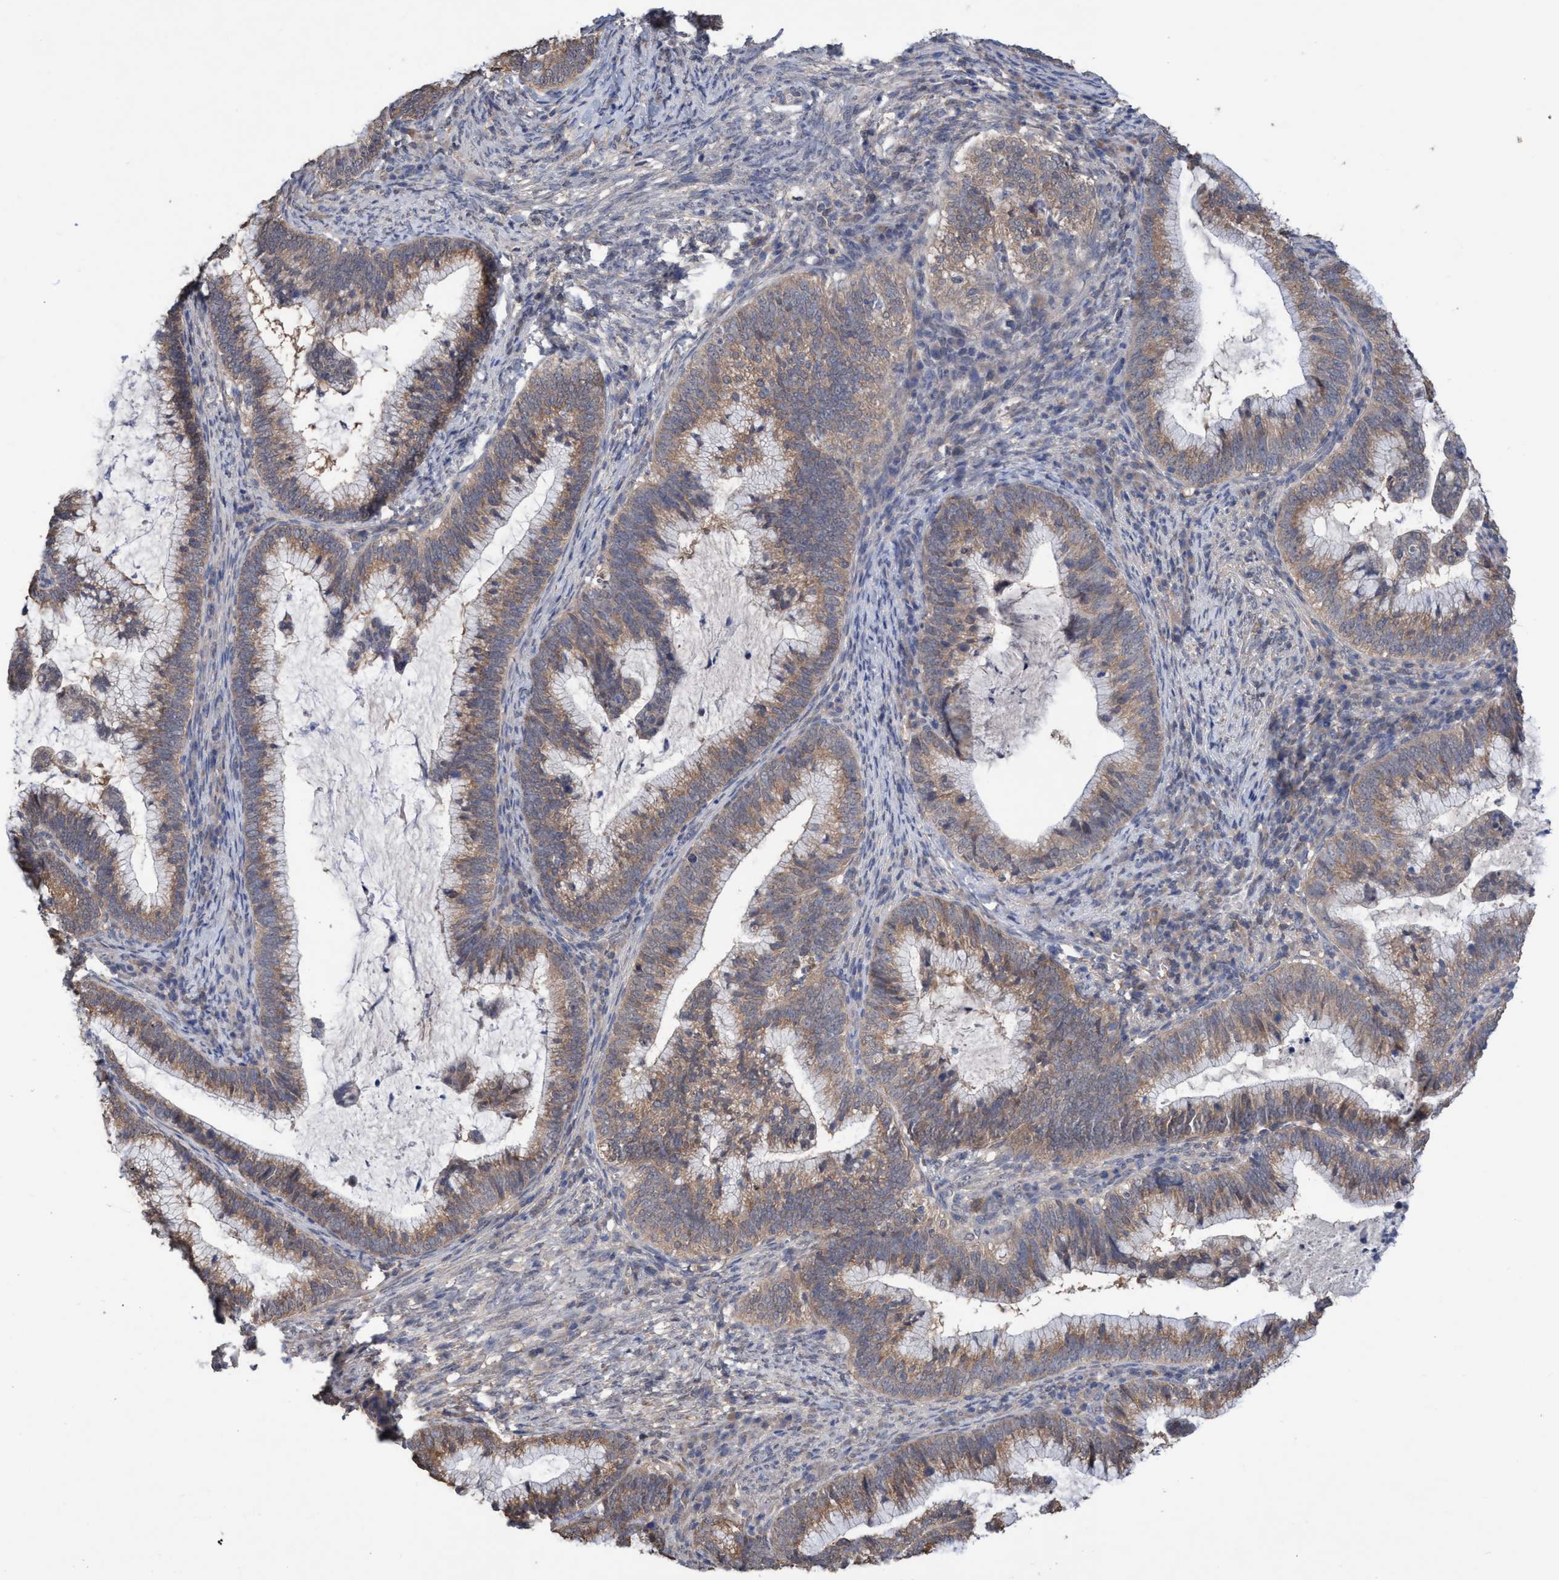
{"staining": {"intensity": "weak", "quantity": ">75%", "location": "cytoplasmic/membranous"}, "tissue": "cervical cancer", "cell_type": "Tumor cells", "image_type": "cancer", "snomed": [{"axis": "morphology", "description": "Adenocarcinoma, NOS"}, {"axis": "topography", "description": "Cervix"}], "caption": "Adenocarcinoma (cervical) stained for a protein demonstrates weak cytoplasmic/membranous positivity in tumor cells.", "gene": "GLOD4", "patient": {"sex": "female", "age": 36}}